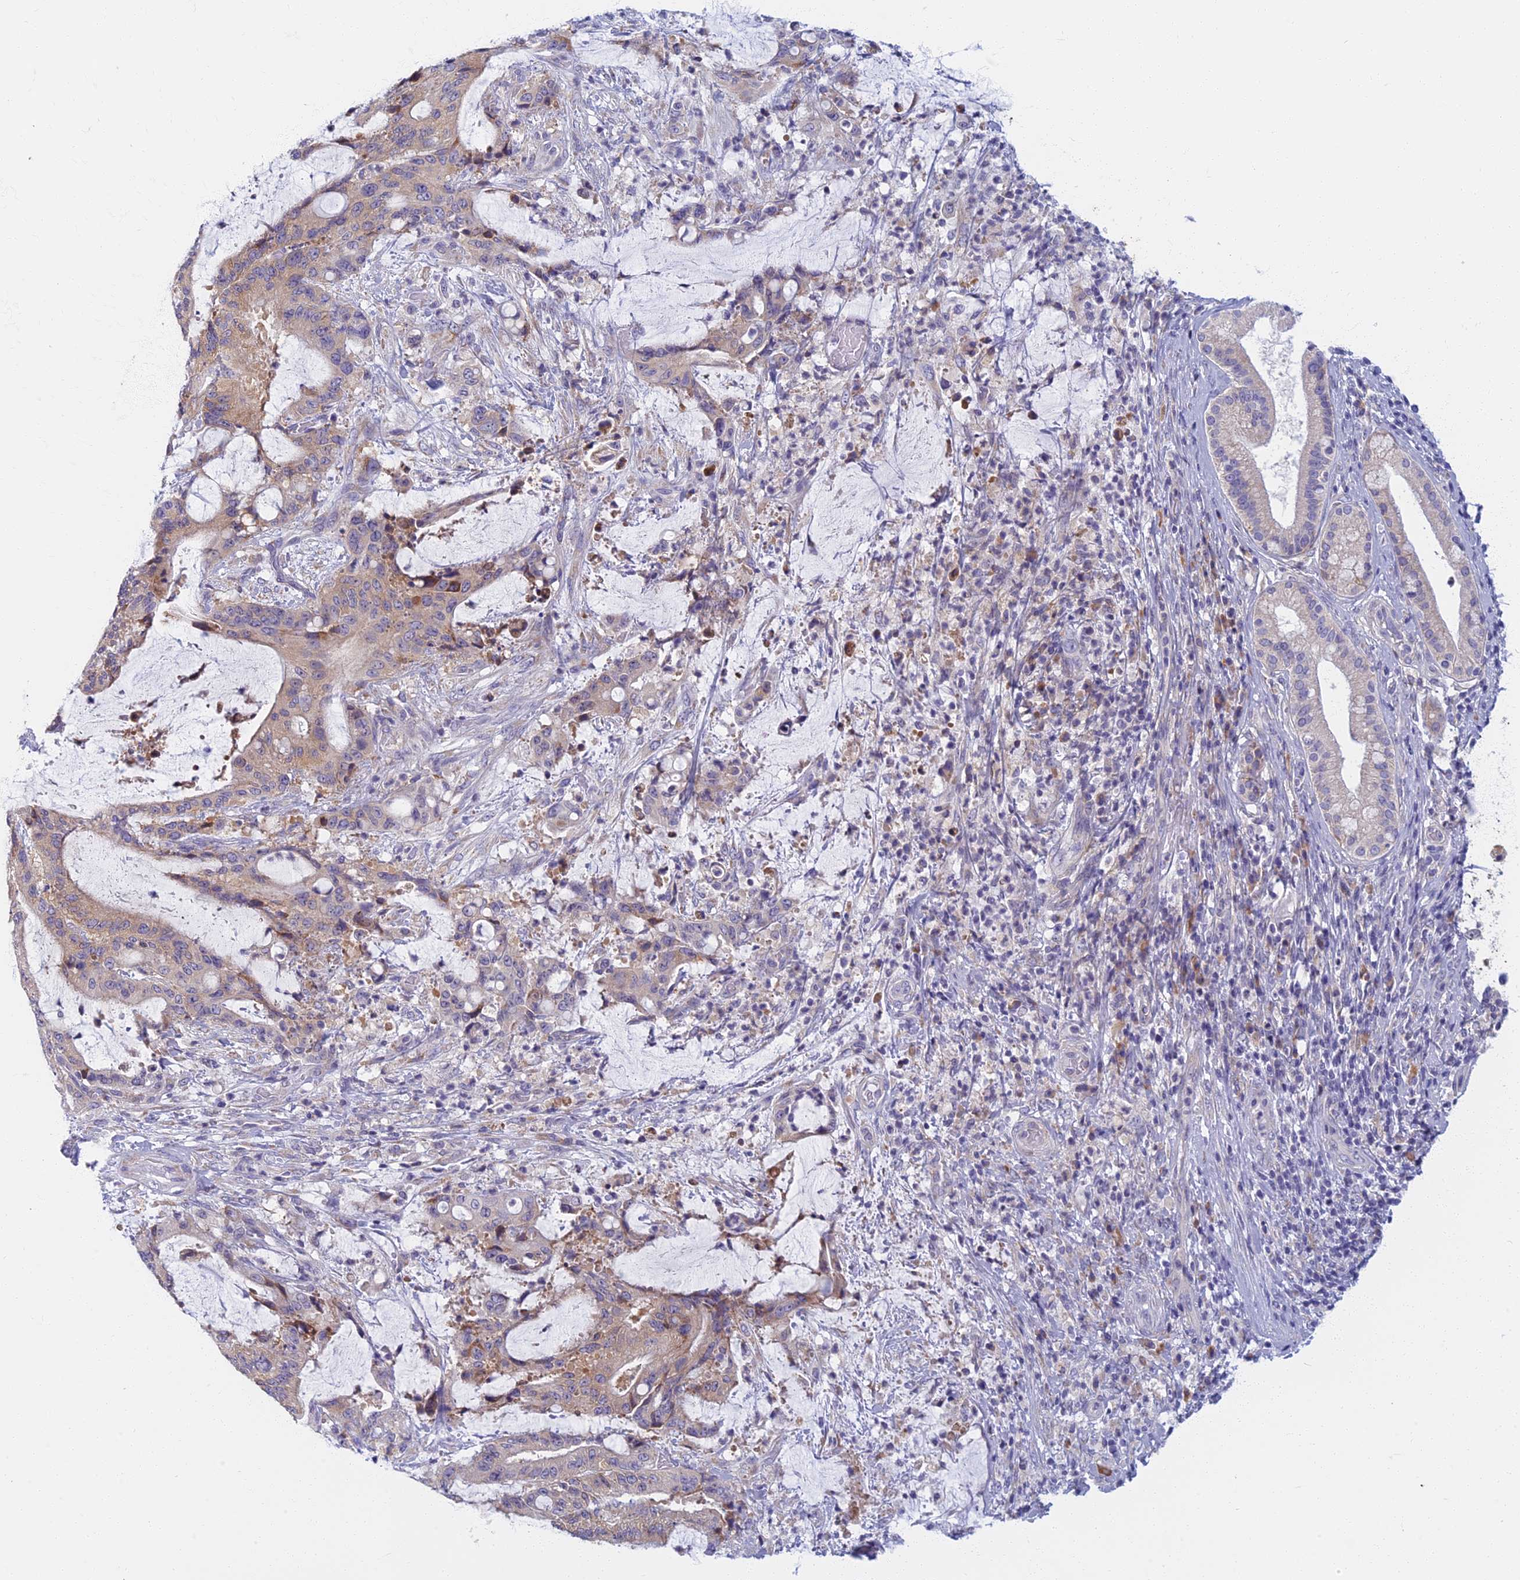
{"staining": {"intensity": "weak", "quantity": "<25%", "location": "cytoplasmic/membranous"}, "tissue": "liver cancer", "cell_type": "Tumor cells", "image_type": "cancer", "snomed": [{"axis": "morphology", "description": "Normal tissue, NOS"}, {"axis": "morphology", "description": "Cholangiocarcinoma"}, {"axis": "topography", "description": "Liver"}, {"axis": "topography", "description": "Peripheral nerve tissue"}], "caption": "IHC image of liver cholangiocarcinoma stained for a protein (brown), which reveals no expression in tumor cells.", "gene": "DDX51", "patient": {"sex": "female", "age": 73}}